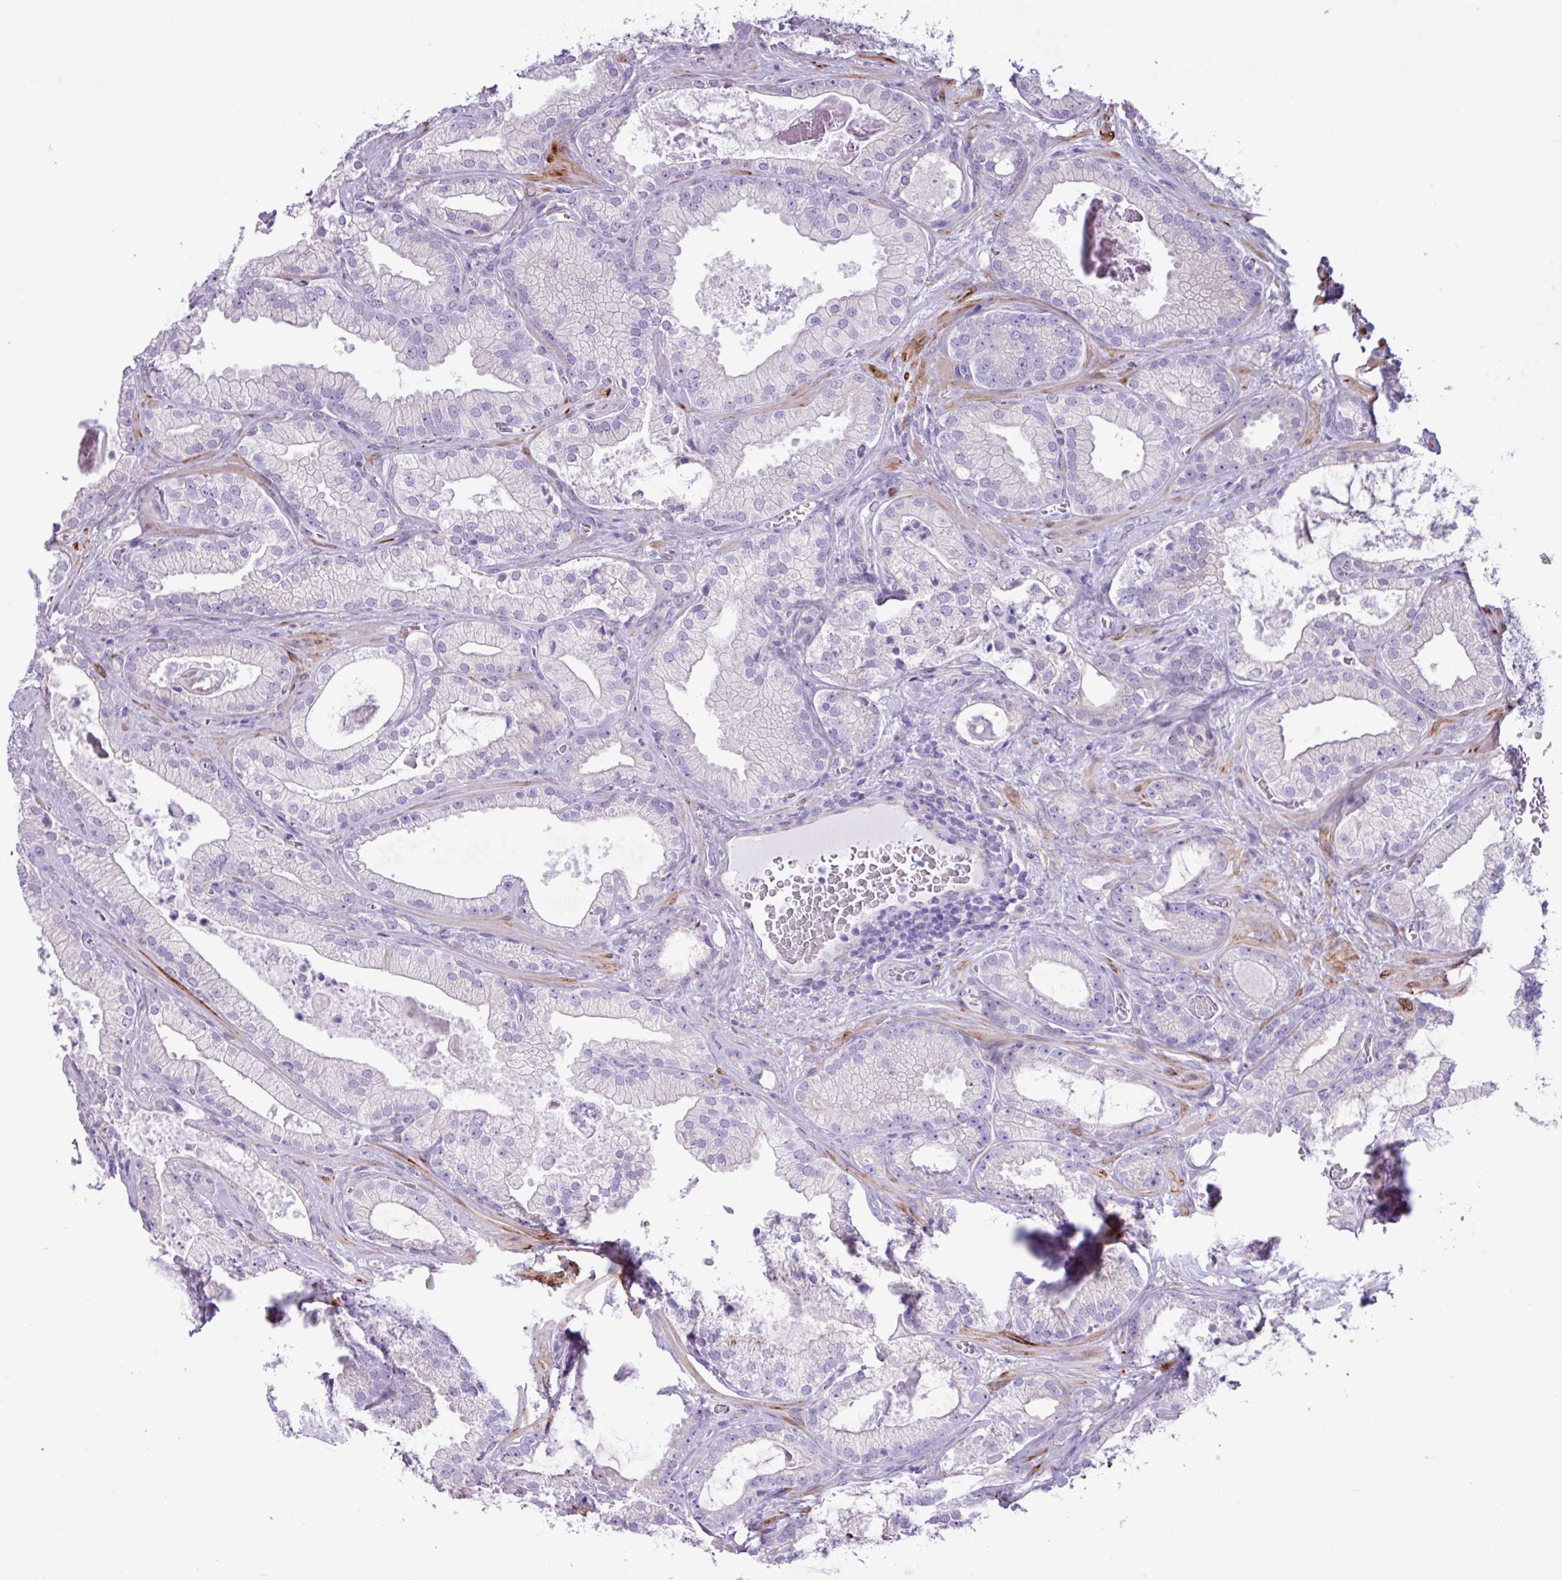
{"staining": {"intensity": "negative", "quantity": "none", "location": "none"}, "tissue": "prostate cancer", "cell_type": "Tumor cells", "image_type": "cancer", "snomed": [{"axis": "morphology", "description": "Adenocarcinoma, High grade"}, {"axis": "topography", "description": "Prostate"}], "caption": "Tumor cells are negative for protein expression in human prostate cancer (high-grade adenocarcinoma).", "gene": "SLC38A1", "patient": {"sex": "male", "age": 68}}